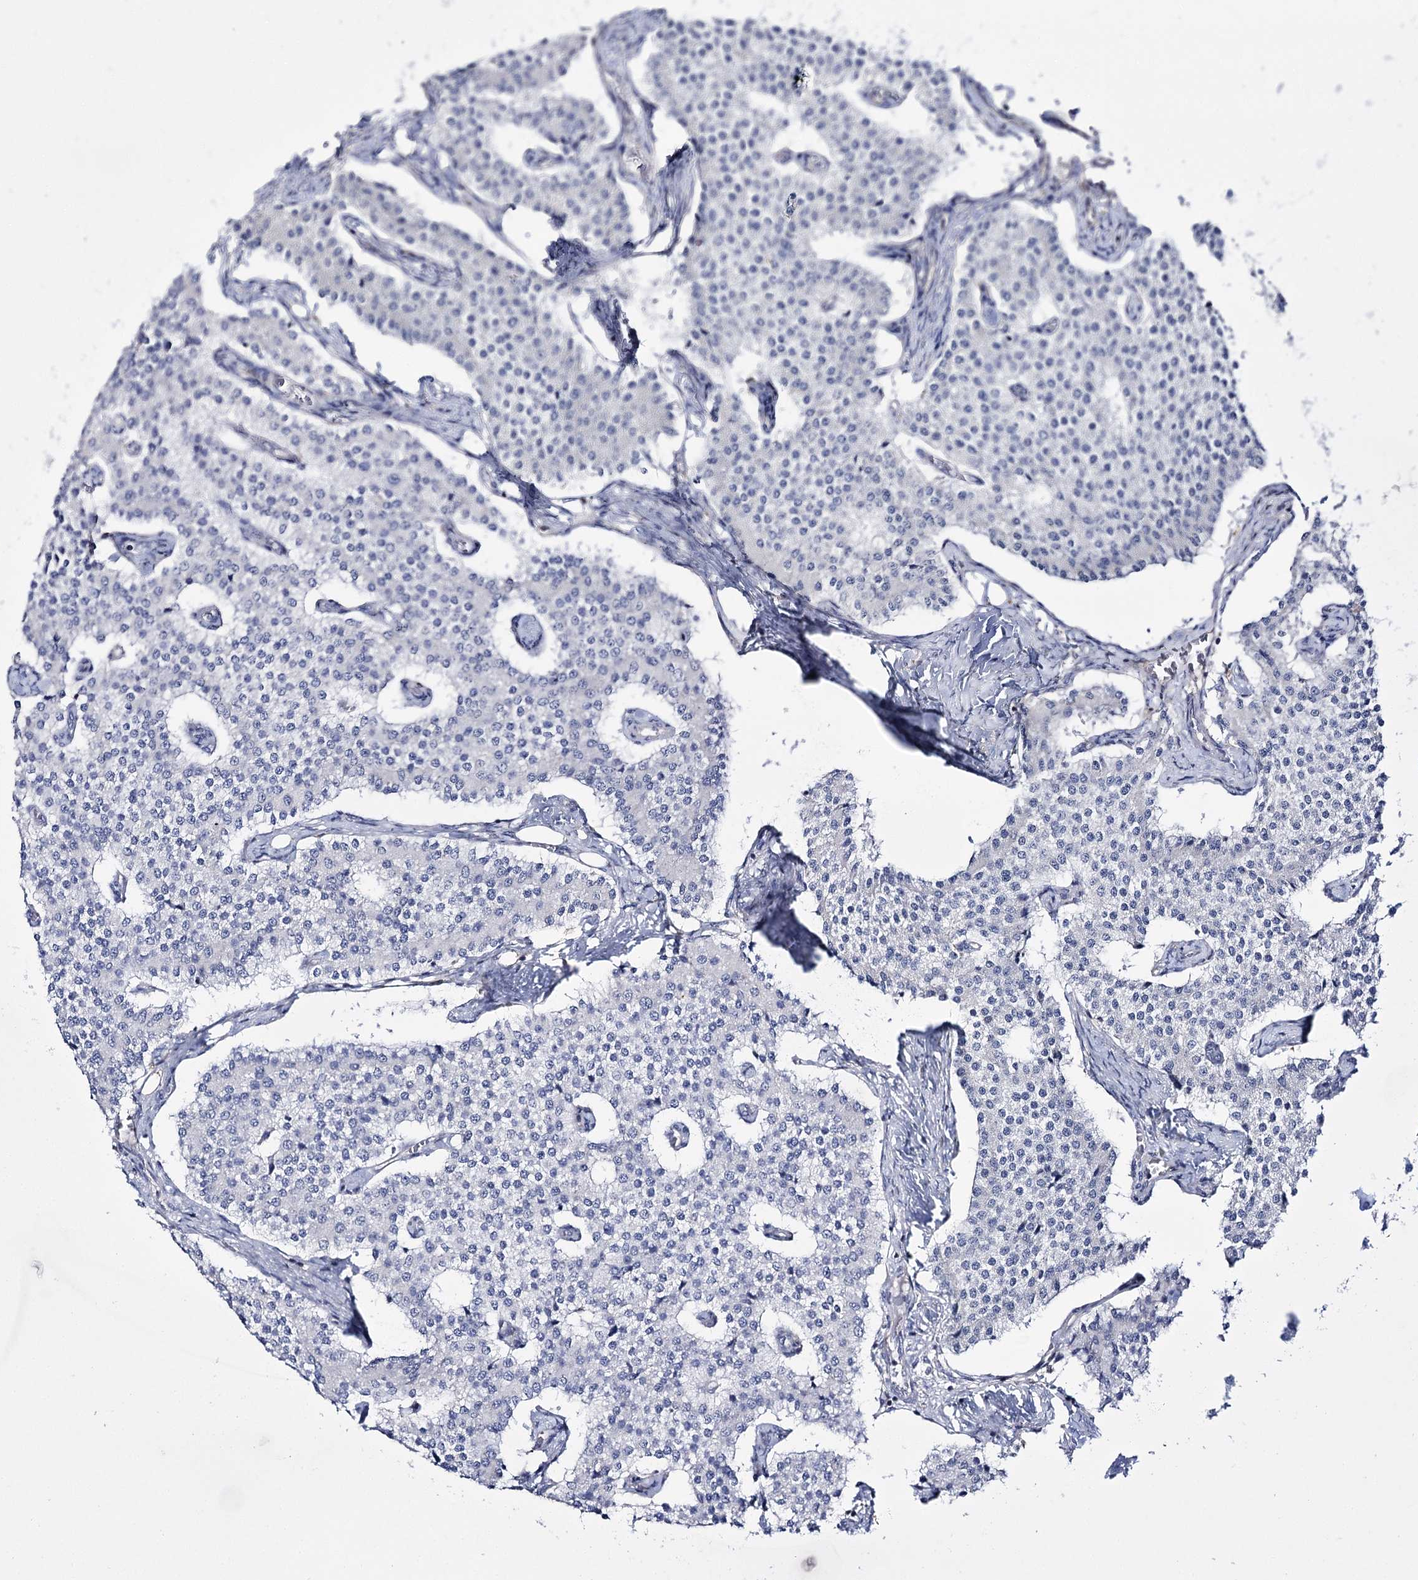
{"staining": {"intensity": "negative", "quantity": "none", "location": "none"}, "tissue": "carcinoid", "cell_type": "Tumor cells", "image_type": "cancer", "snomed": [{"axis": "morphology", "description": "Carcinoid, malignant, NOS"}, {"axis": "topography", "description": "Colon"}], "caption": "This is an immunohistochemistry image of human carcinoid. There is no expression in tumor cells.", "gene": "PTER", "patient": {"sex": "female", "age": 52}}